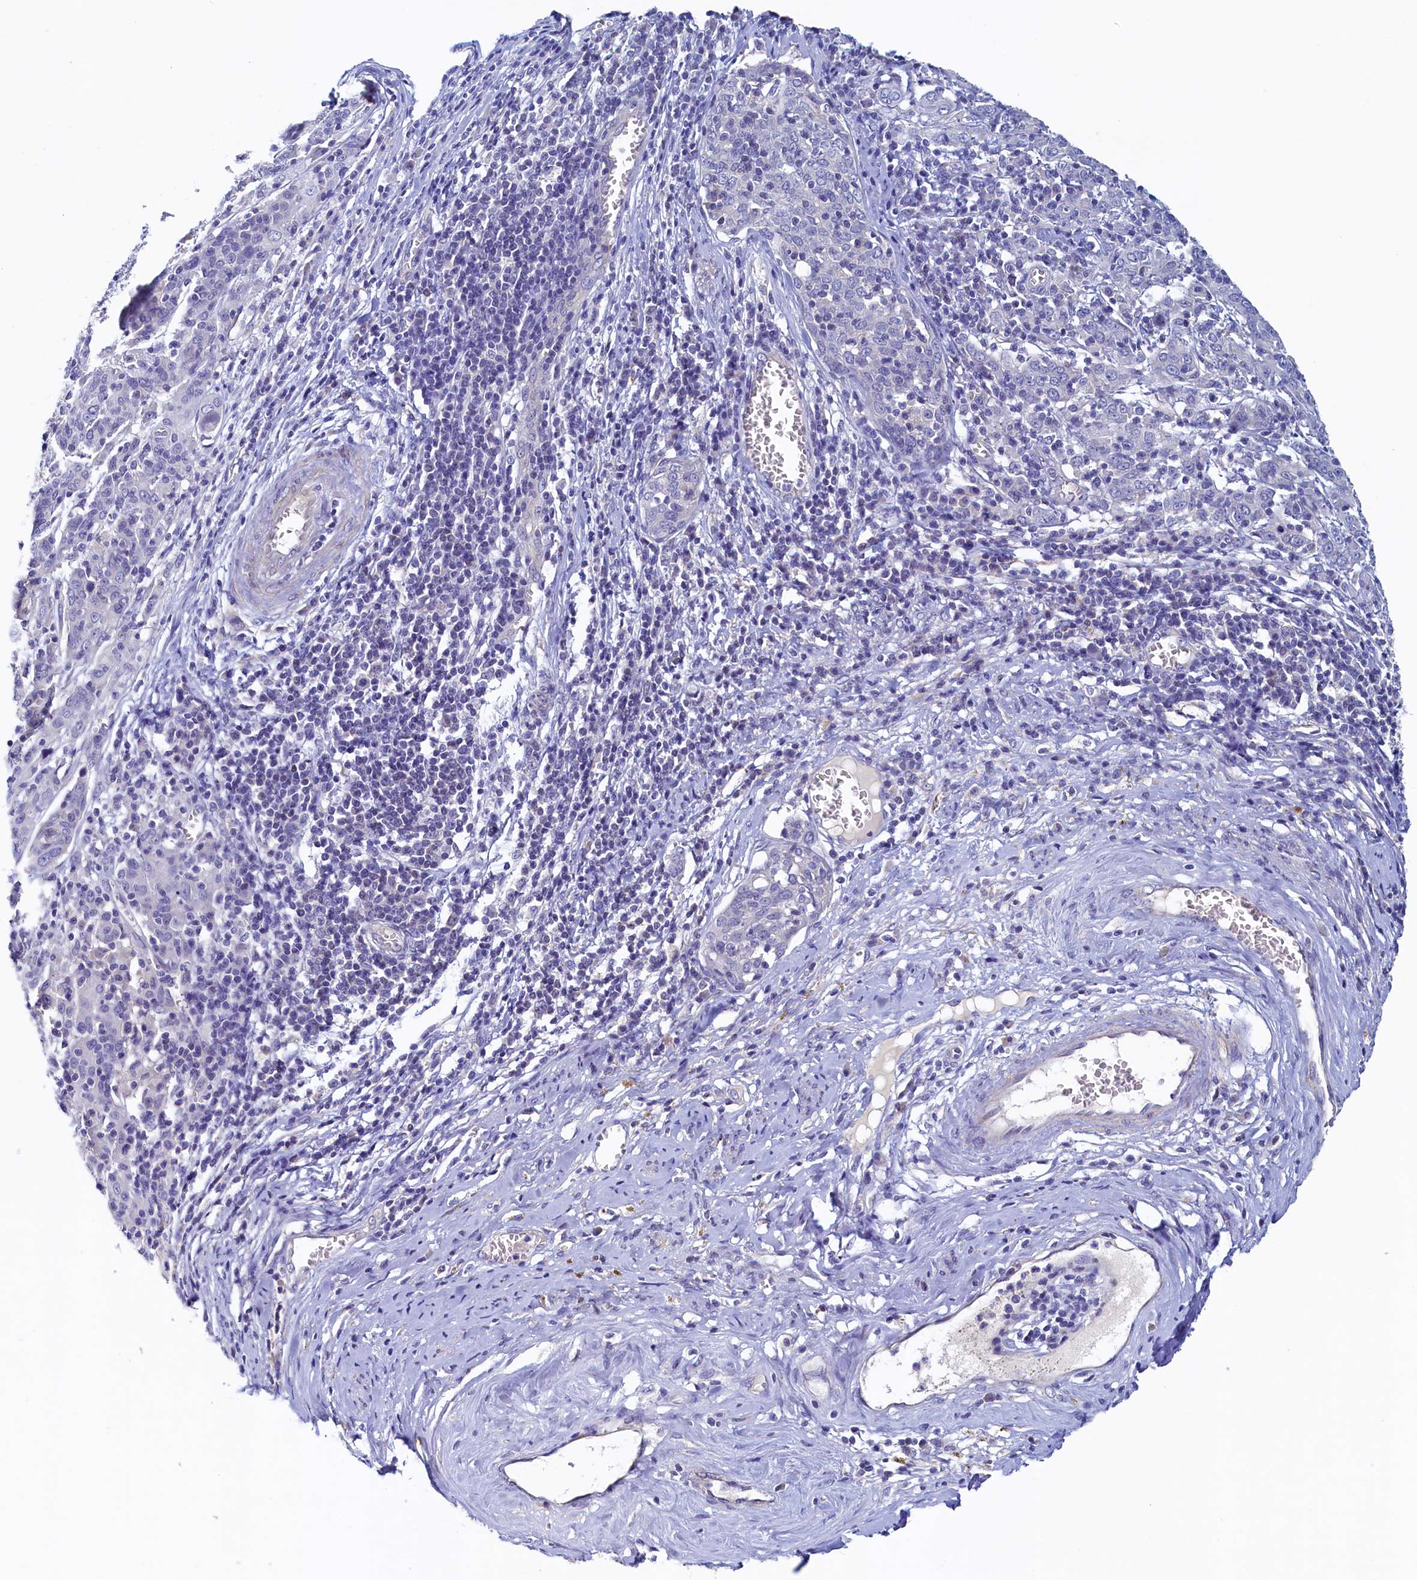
{"staining": {"intensity": "negative", "quantity": "none", "location": "none"}, "tissue": "cervical cancer", "cell_type": "Tumor cells", "image_type": "cancer", "snomed": [{"axis": "morphology", "description": "Squamous cell carcinoma, NOS"}, {"axis": "topography", "description": "Cervix"}], "caption": "This is an immunohistochemistry image of human cervical cancer. There is no staining in tumor cells.", "gene": "DTD1", "patient": {"sex": "female", "age": 67}}